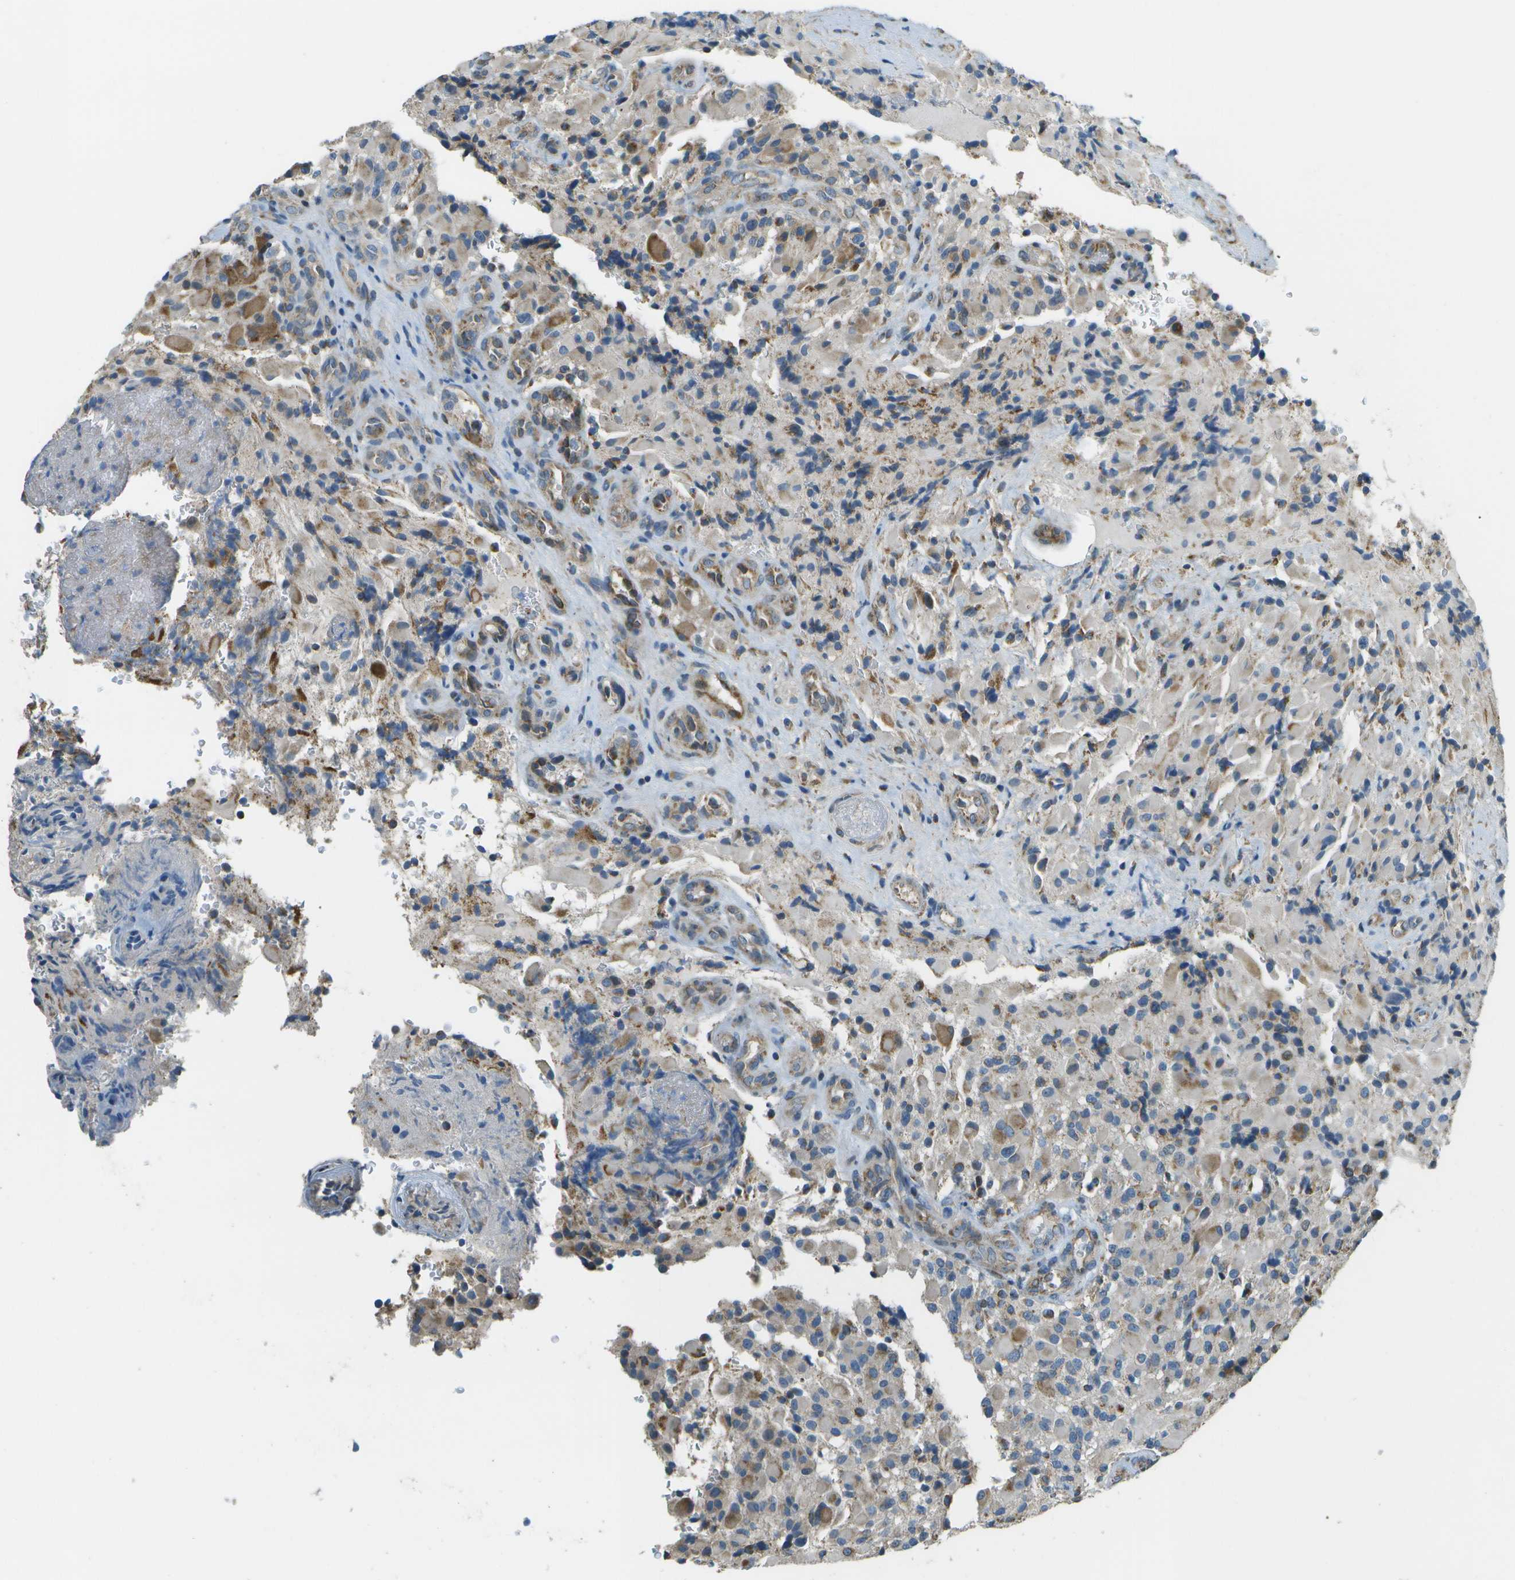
{"staining": {"intensity": "moderate", "quantity": "25%-75%", "location": "cytoplasmic/membranous"}, "tissue": "glioma", "cell_type": "Tumor cells", "image_type": "cancer", "snomed": [{"axis": "morphology", "description": "Glioma, malignant, High grade"}, {"axis": "topography", "description": "Brain"}], "caption": "The micrograph demonstrates immunohistochemical staining of glioma. There is moderate cytoplasmic/membranous expression is appreciated in about 25%-75% of tumor cells. The staining is performed using DAB brown chromogen to label protein expression. The nuclei are counter-stained blue using hematoxylin.", "gene": "NRK", "patient": {"sex": "male", "age": 71}}